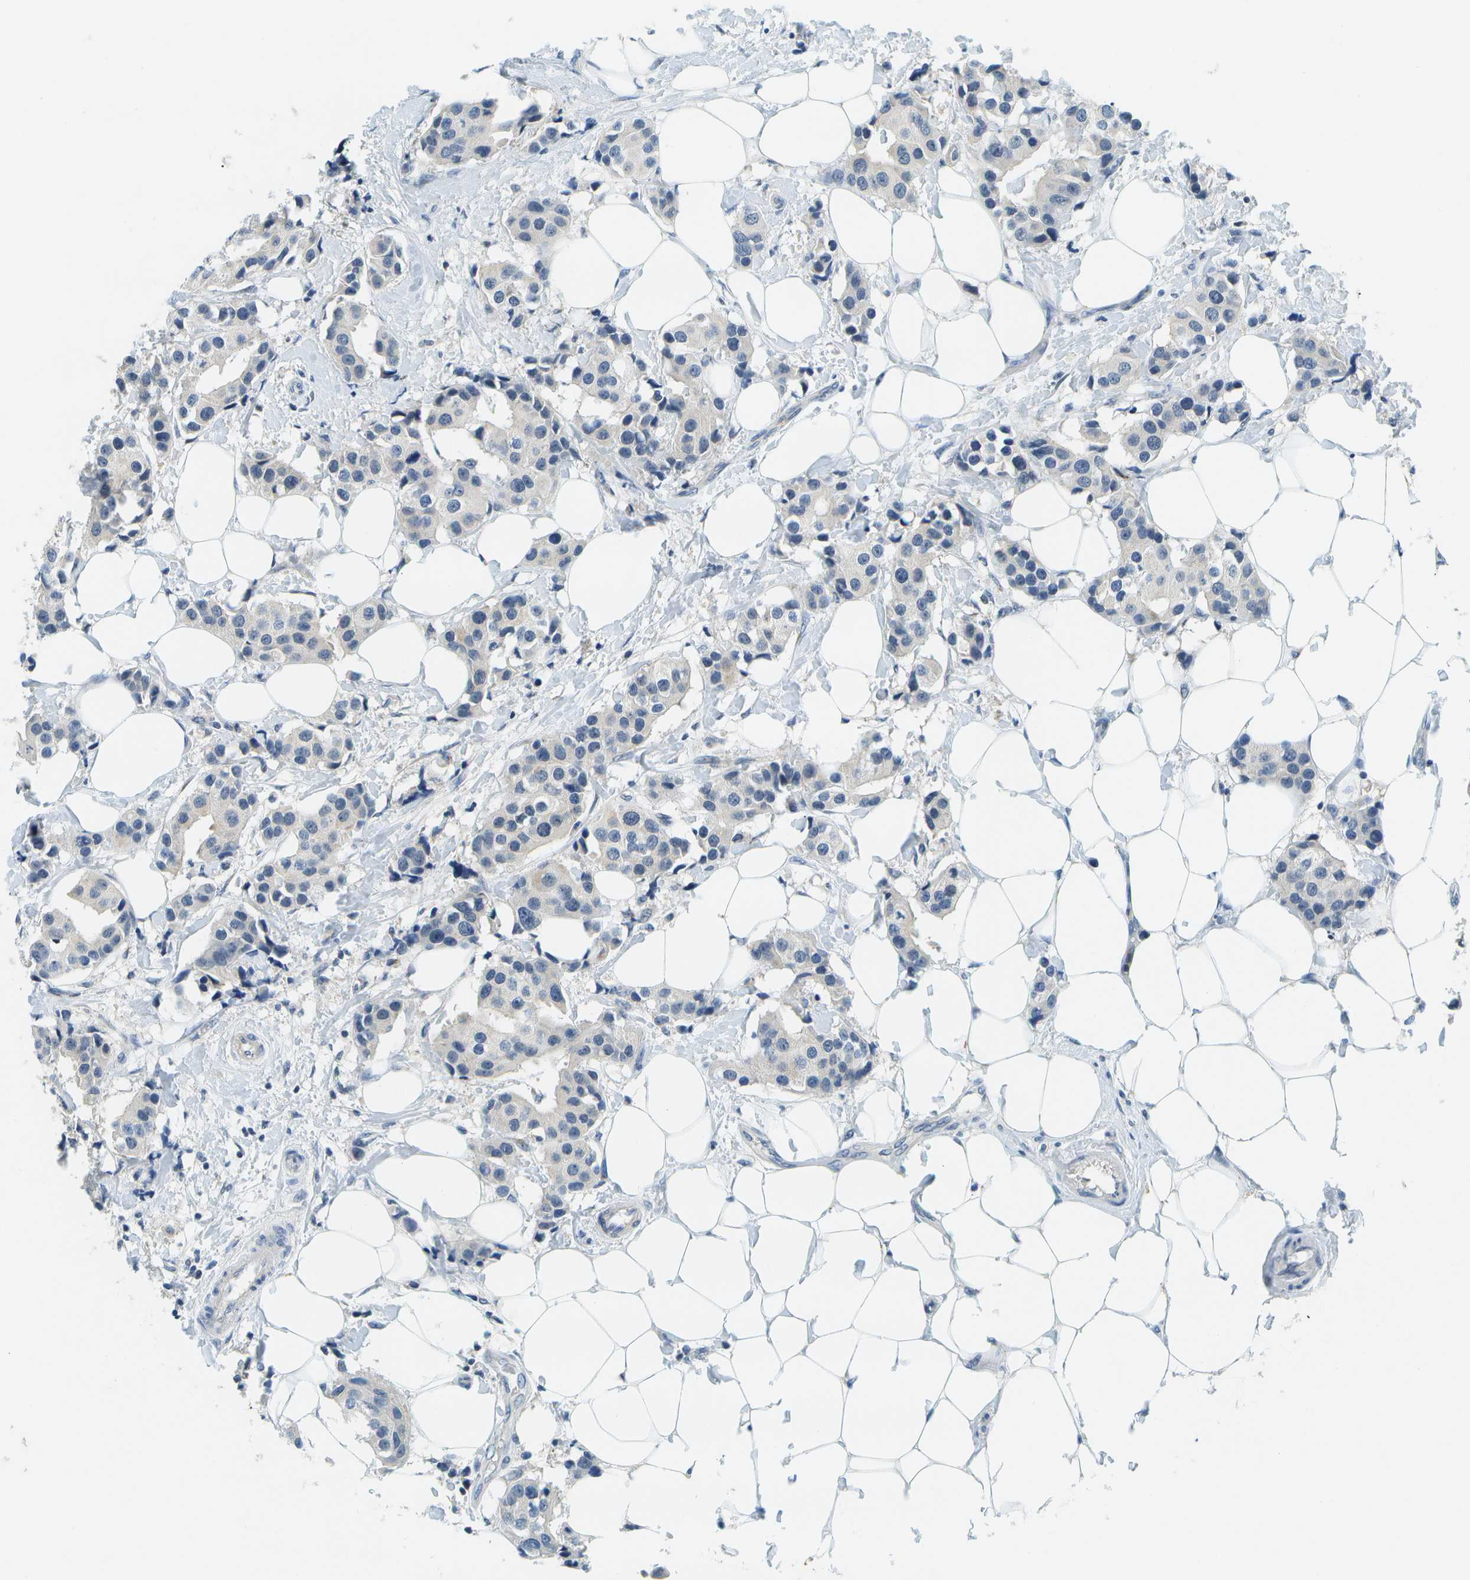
{"staining": {"intensity": "negative", "quantity": "none", "location": "none"}, "tissue": "breast cancer", "cell_type": "Tumor cells", "image_type": "cancer", "snomed": [{"axis": "morphology", "description": "Normal tissue, NOS"}, {"axis": "morphology", "description": "Duct carcinoma"}, {"axis": "topography", "description": "Breast"}], "caption": "This is a photomicrograph of immunohistochemistry (IHC) staining of breast cancer (invasive ductal carcinoma), which shows no positivity in tumor cells.", "gene": "RASGRP2", "patient": {"sex": "female", "age": 39}}